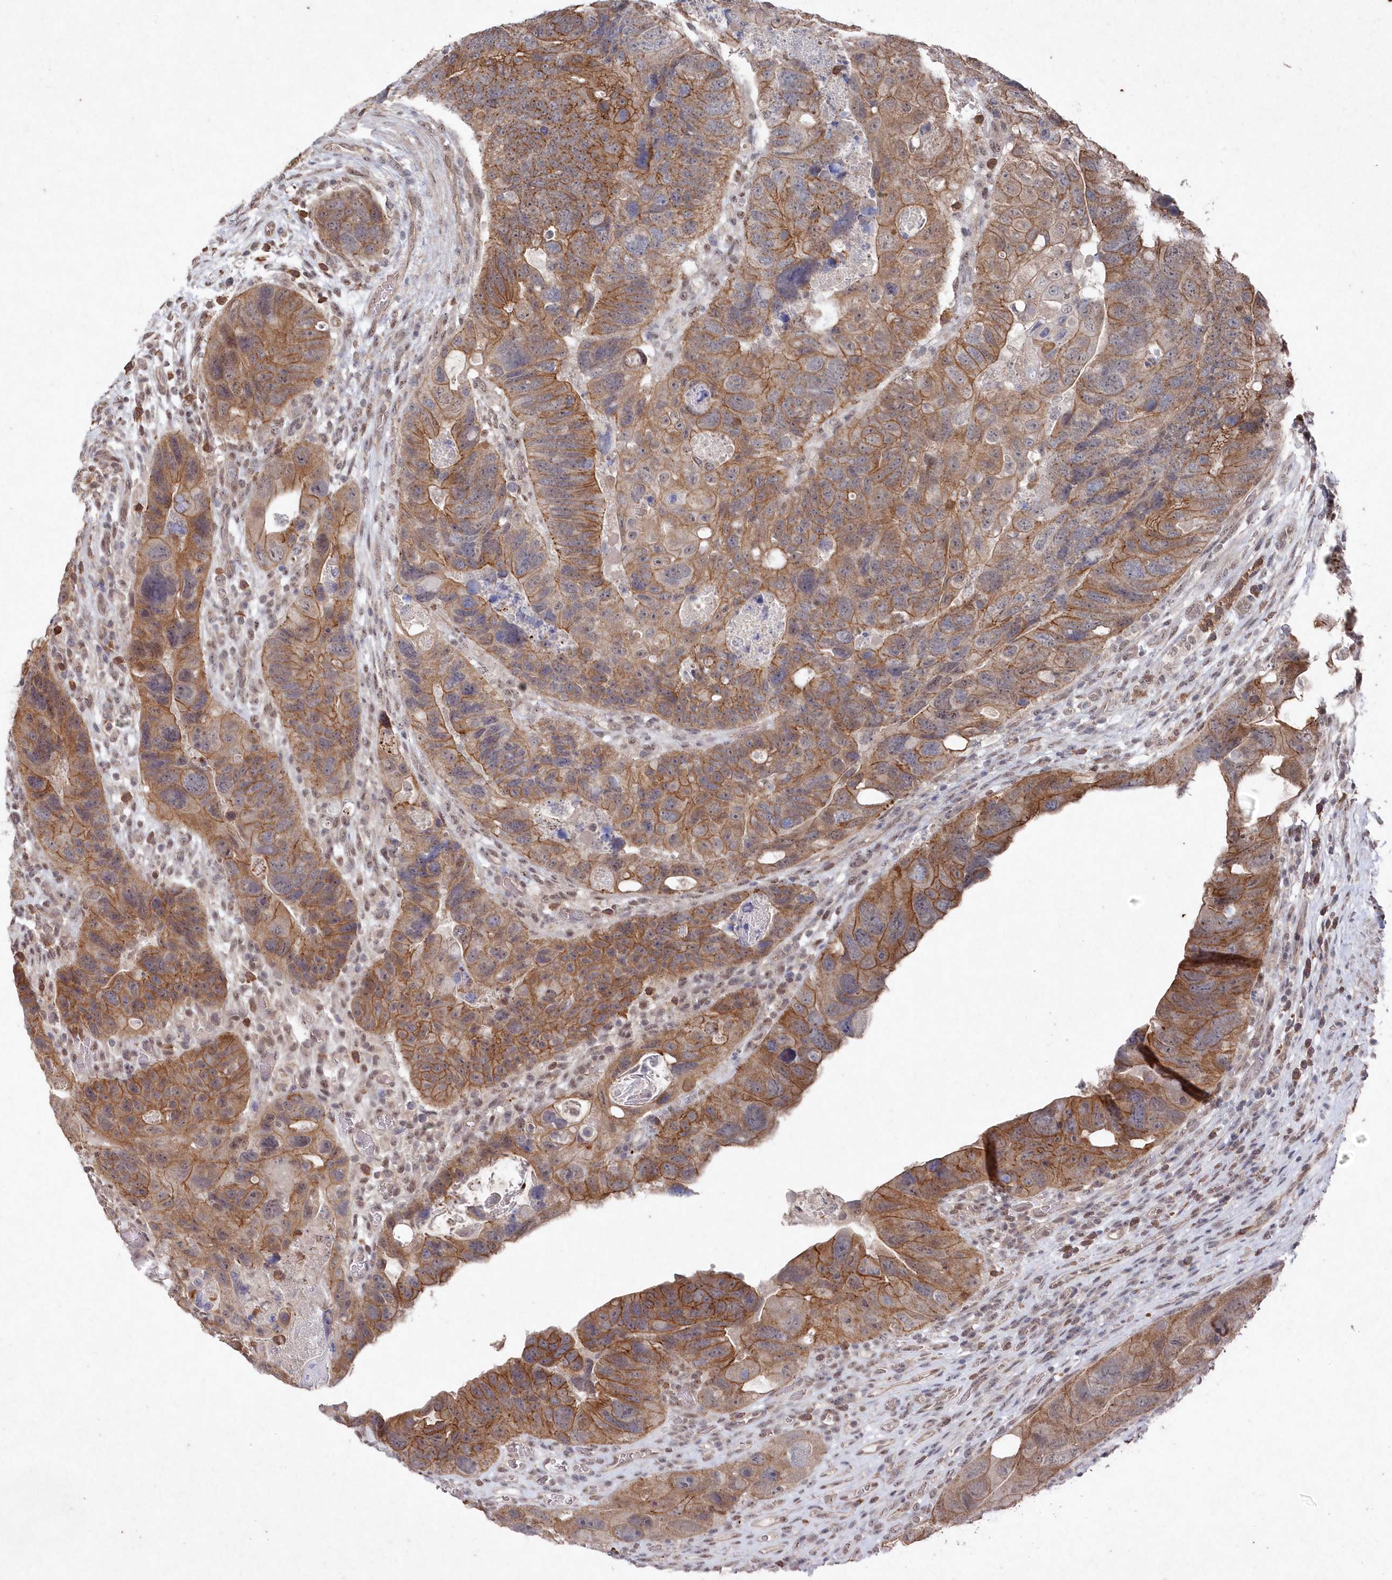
{"staining": {"intensity": "moderate", "quantity": ">75%", "location": "cytoplasmic/membranous"}, "tissue": "colorectal cancer", "cell_type": "Tumor cells", "image_type": "cancer", "snomed": [{"axis": "morphology", "description": "Adenocarcinoma, NOS"}, {"axis": "topography", "description": "Rectum"}], "caption": "Moderate cytoplasmic/membranous staining for a protein is present in about >75% of tumor cells of colorectal adenocarcinoma using immunohistochemistry (IHC).", "gene": "VSIG2", "patient": {"sex": "male", "age": 59}}